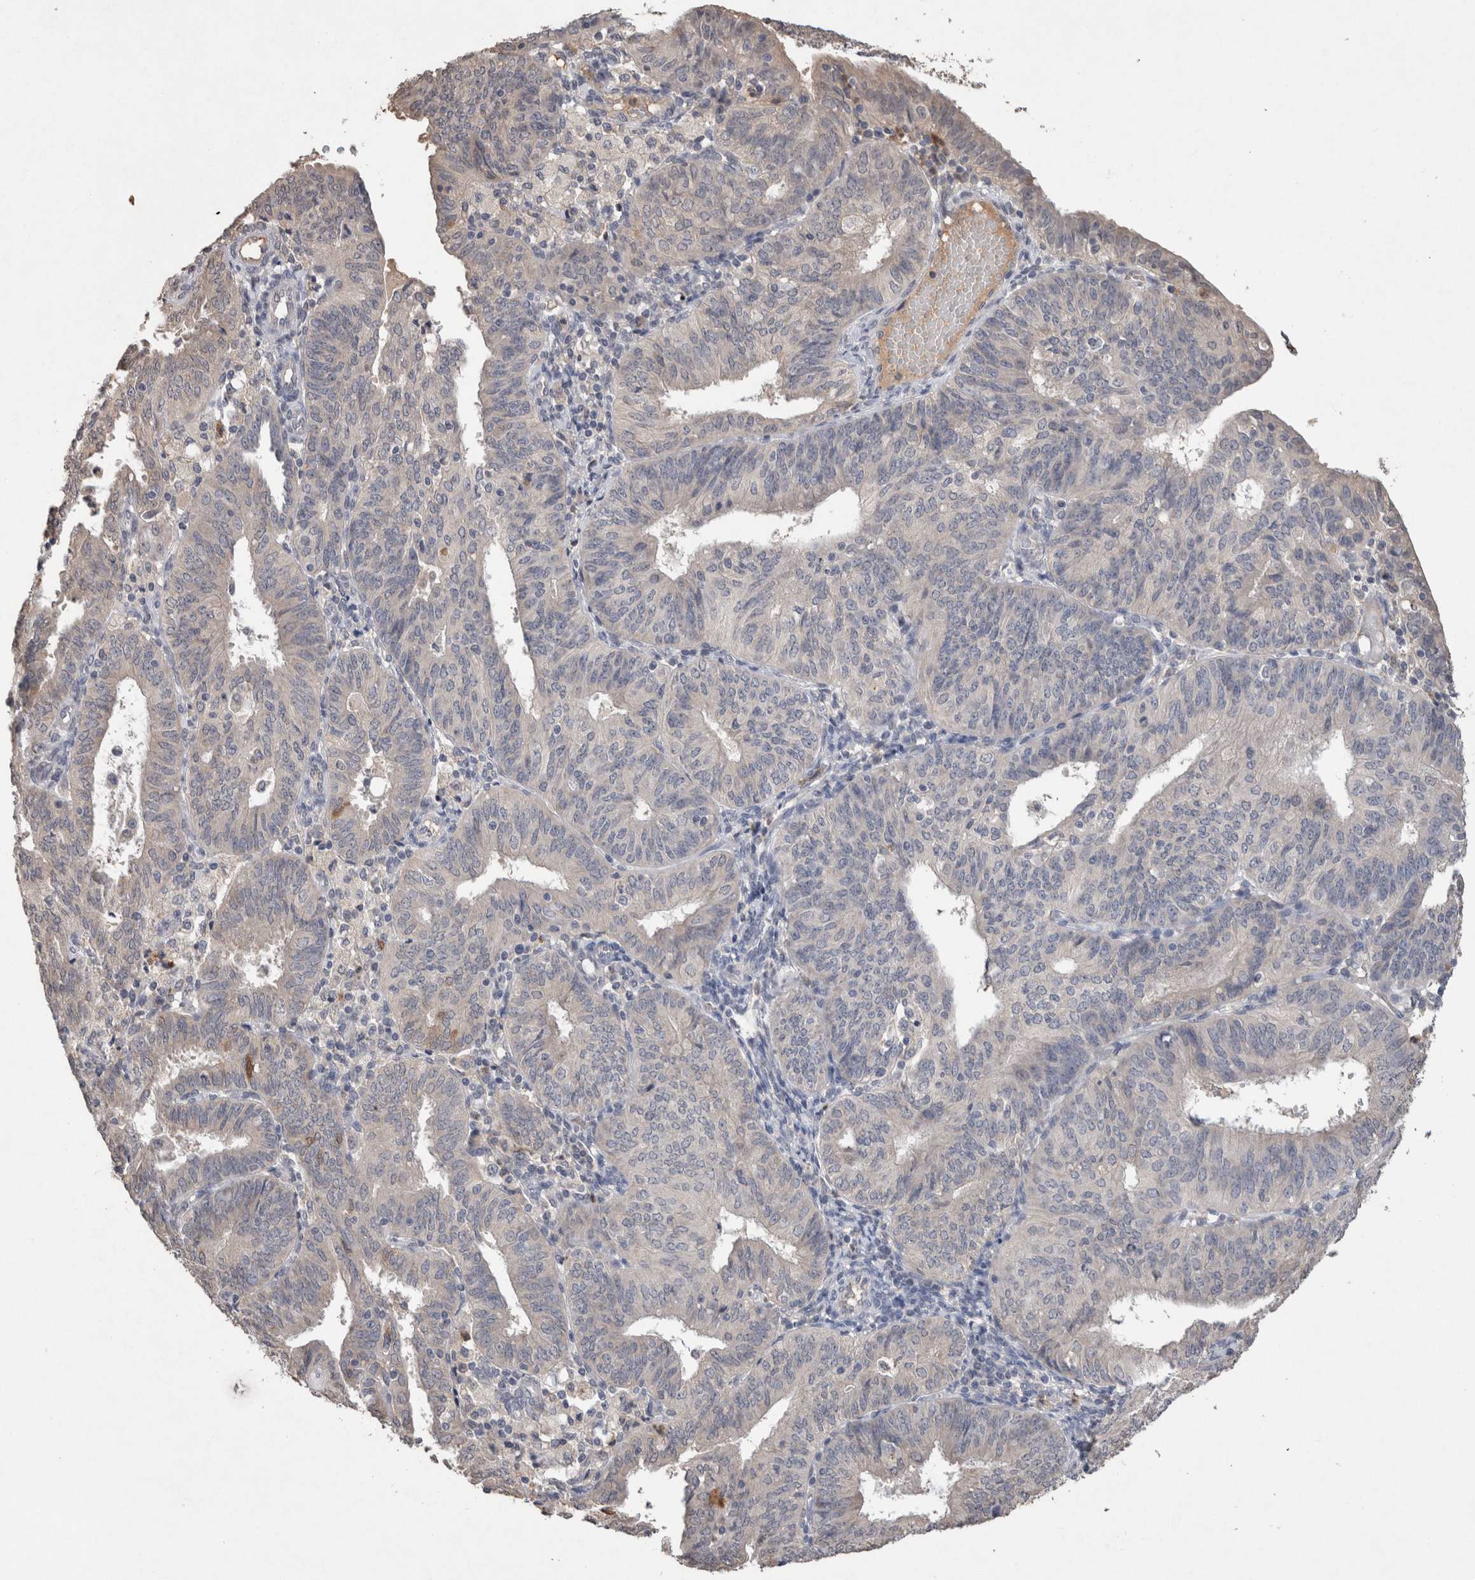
{"staining": {"intensity": "negative", "quantity": "none", "location": "none"}, "tissue": "endometrial cancer", "cell_type": "Tumor cells", "image_type": "cancer", "snomed": [{"axis": "morphology", "description": "Adenocarcinoma, NOS"}, {"axis": "topography", "description": "Endometrium"}], "caption": "DAB (3,3'-diaminobenzidine) immunohistochemical staining of adenocarcinoma (endometrial) exhibits no significant expression in tumor cells. (IHC, brightfield microscopy, high magnification).", "gene": "FABP7", "patient": {"sex": "female", "age": 58}}